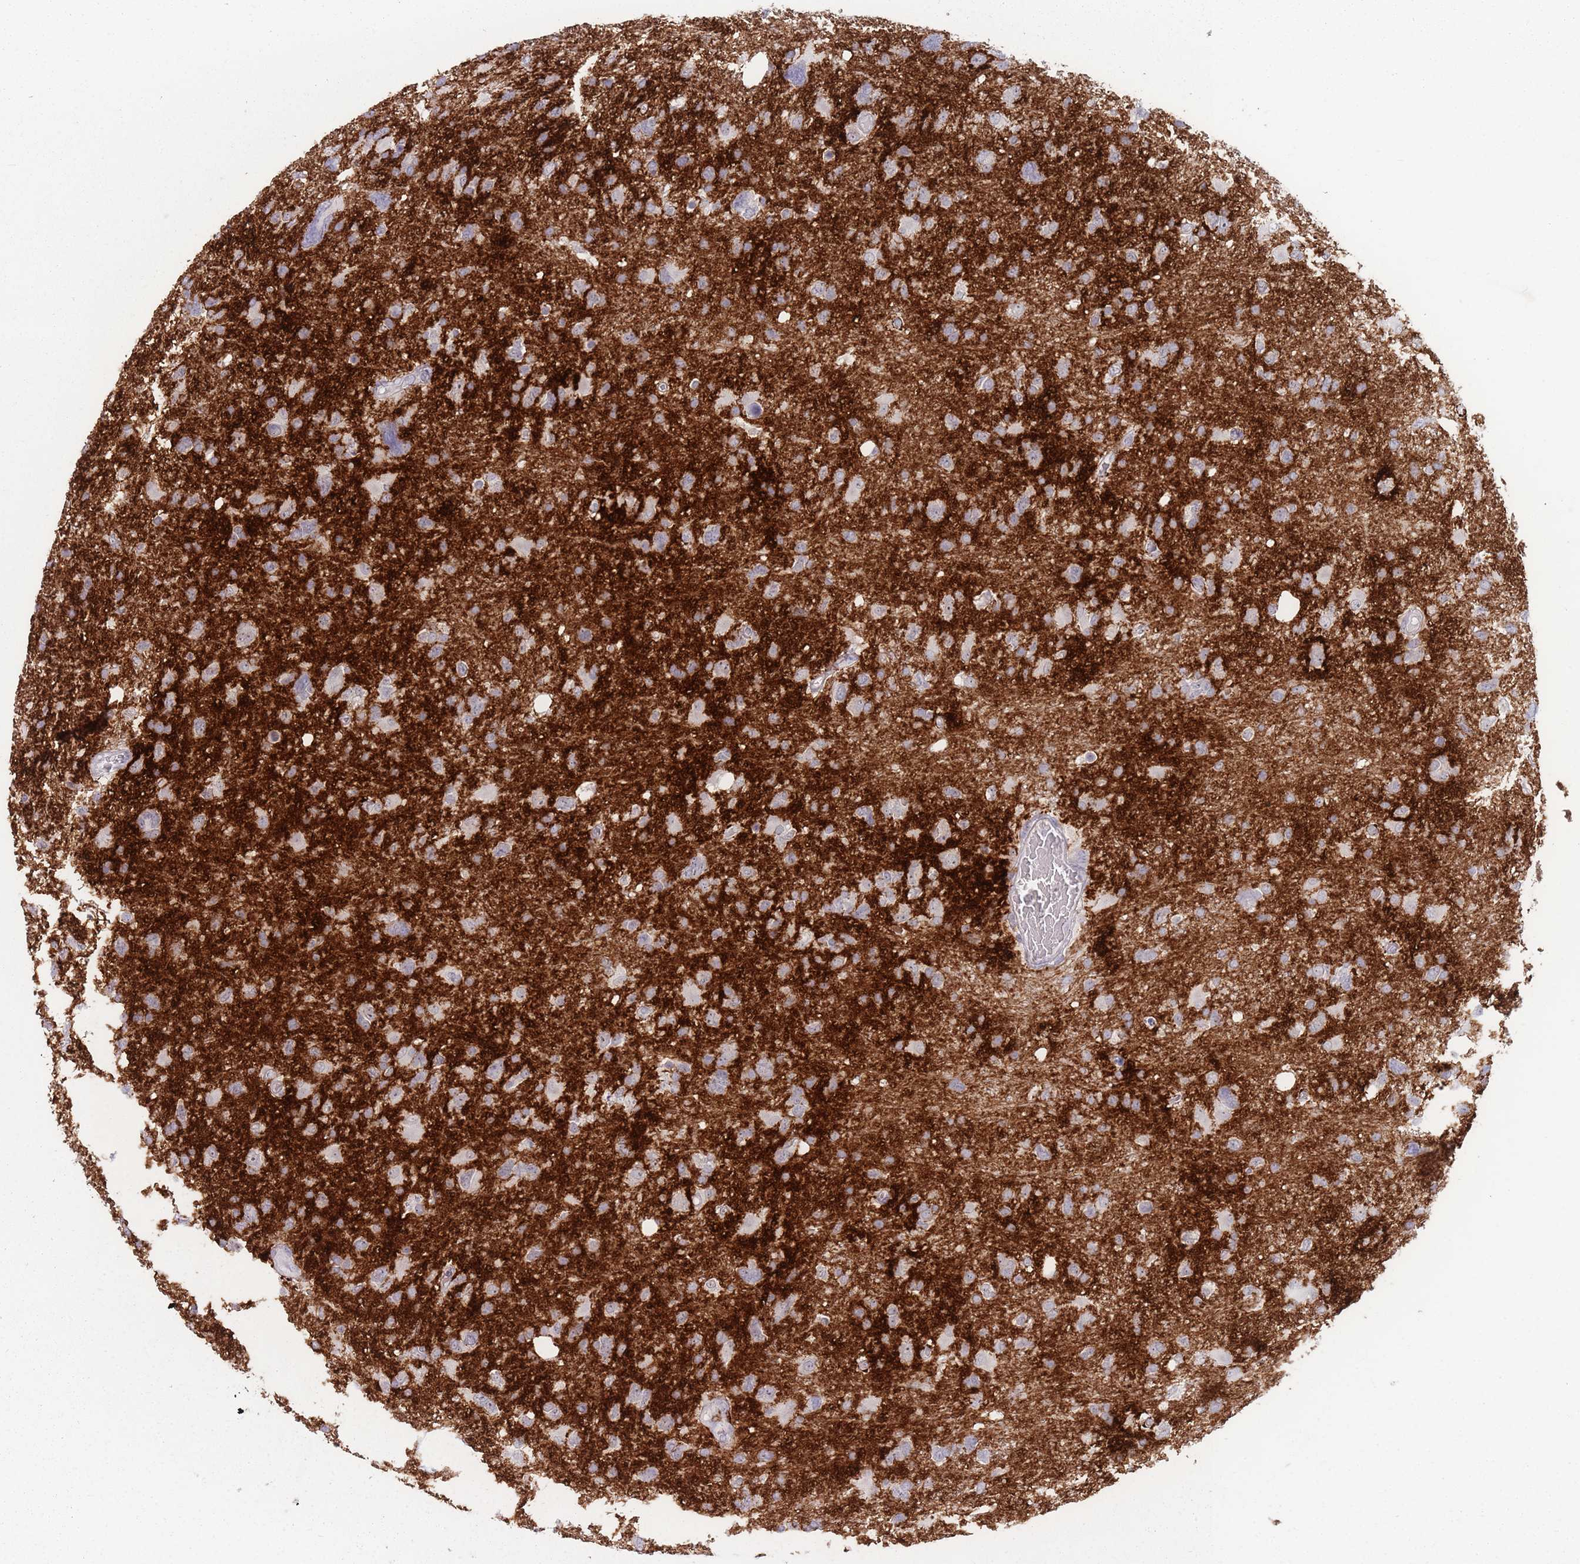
{"staining": {"intensity": "negative", "quantity": "none", "location": "none"}, "tissue": "glioma", "cell_type": "Tumor cells", "image_type": "cancer", "snomed": [{"axis": "morphology", "description": "Glioma, malignant, High grade"}, {"axis": "topography", "description": "Brain"}], "caption": "The immunohistochemistry (IHC) image has no significant positivity in tumor cells of glioma tissue. (DAB immunohistochemistry (IHC) visualized using brightfield microscopy, high magnification).", "gene": "PAIP2B", "patient": {"sex": "male", "age": 61}}